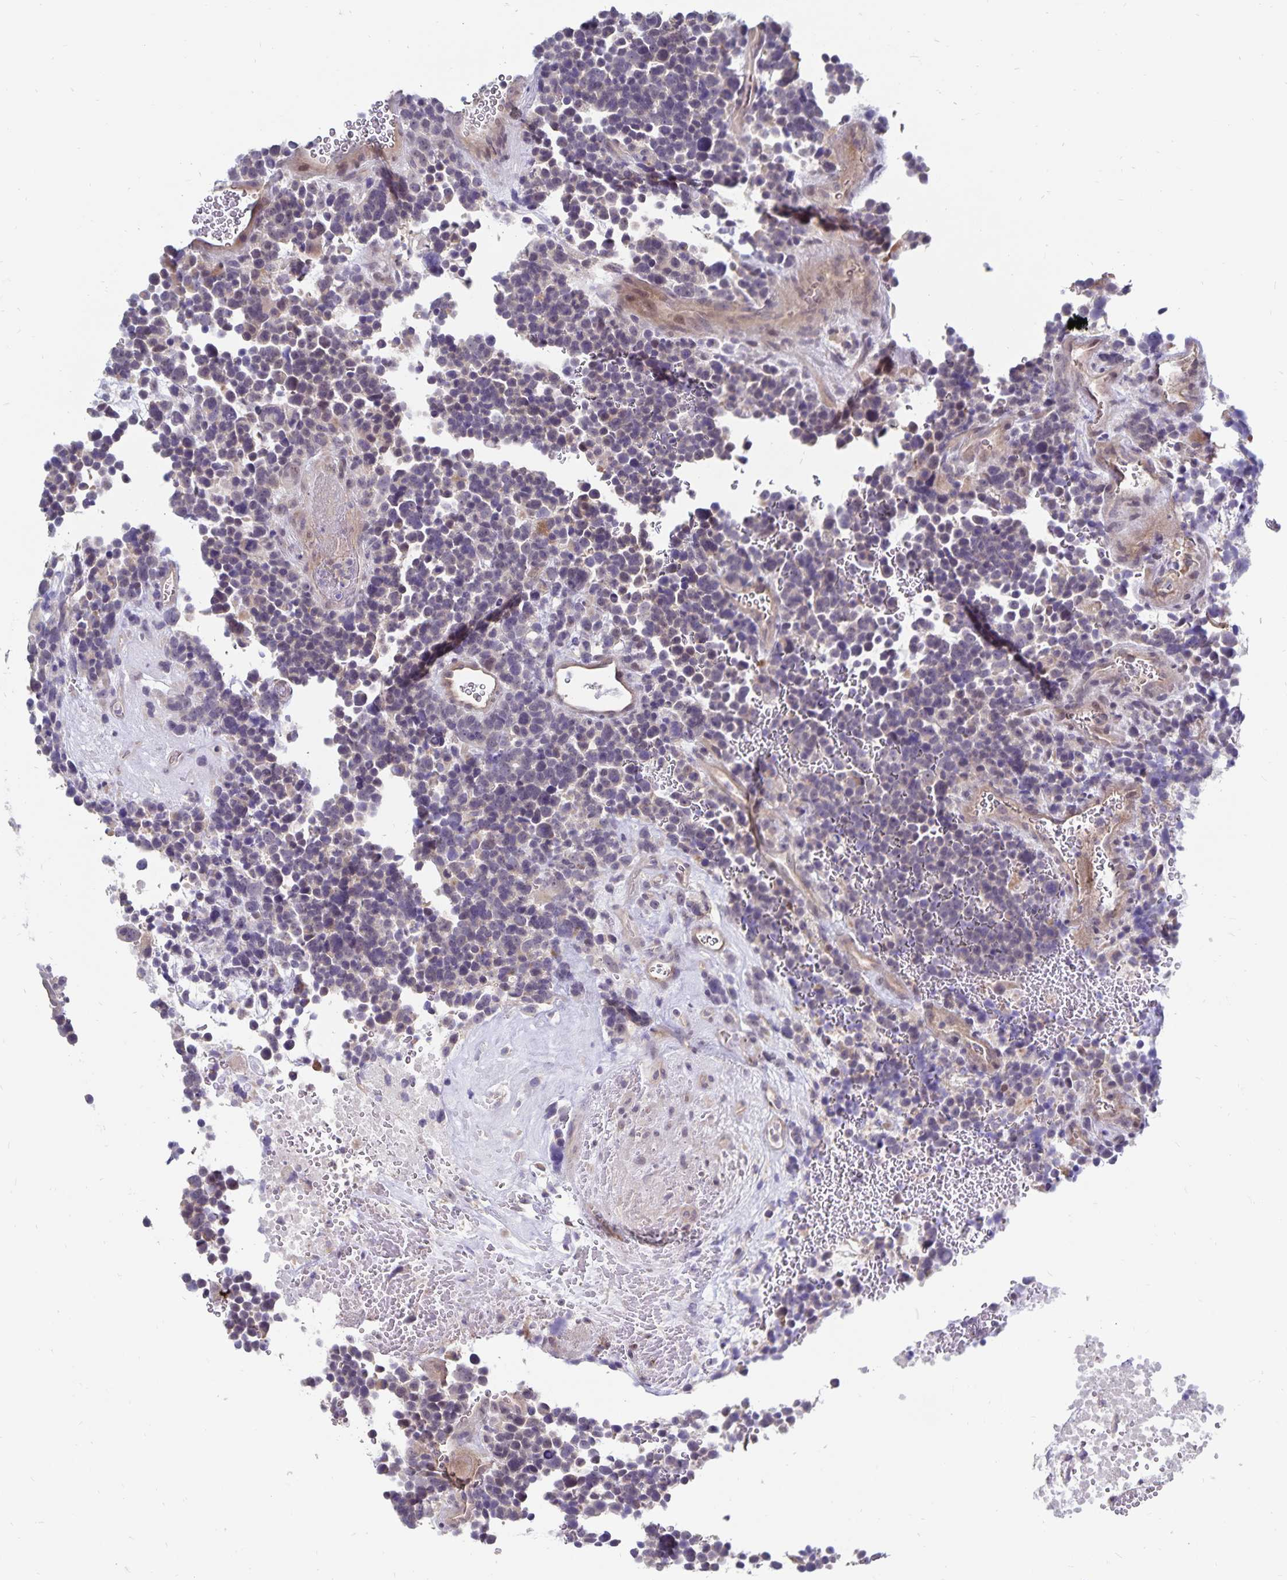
{"staining": {"intensity": "negative", "quantity": "none", "location": "none"}, "tissue": "glioma", "cell_type": "Tumor cells", "image_type": "cancer", "snomed": [{"axis": "morphology", "description": "Glioma, malignant, High grade"}, {"axis": "topography", "description": "Brain"}], "caption": "An IHC micrograph of glioma is shown. There is no staining in tumor cells of glioma.", "gene": "CDKN2B", "patient": {"sex": "male", "age": 33}}